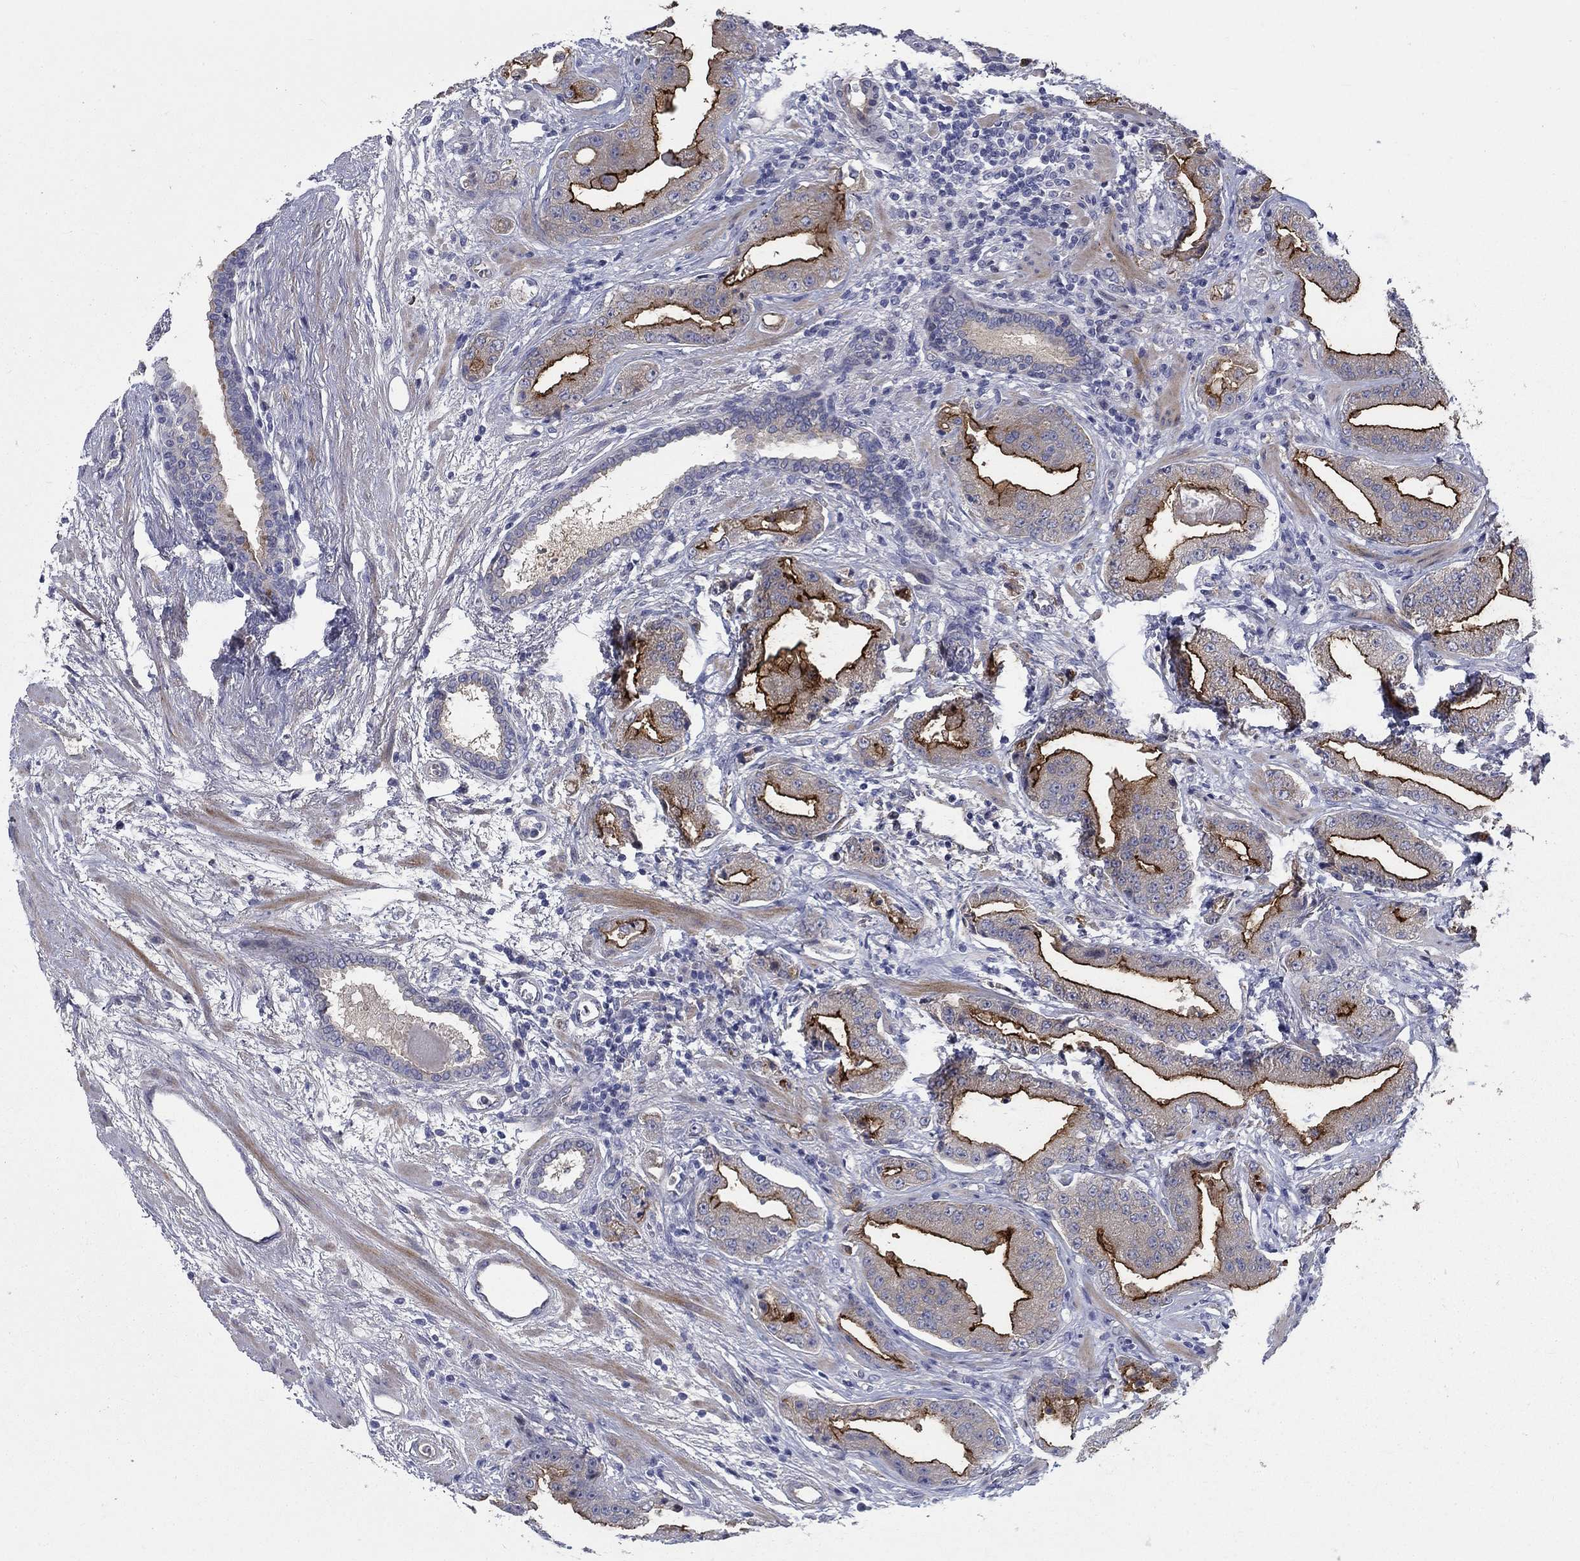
{"staining": {"intensity": "strong", "quantity": "<25%", "location": "cytoplasmic/membranous"}, "tissue": "prostate cancer", "cell_type": "Tumor cells", "image_type": "cancer", "snomed": [{"axis": "morphology", "description": "Adenocarcinoma, Low grade"}, {"axis": "topography", "description": "Prostate"}], "caption": "A brown stain highlights strong cytoplasmic/membranous staining of a protein in human prostate cancer (low-grade adenocarcinoma) tumor cells.", "gene": "SLC1A1", "patient": {"sex": "male", "age": 62}}